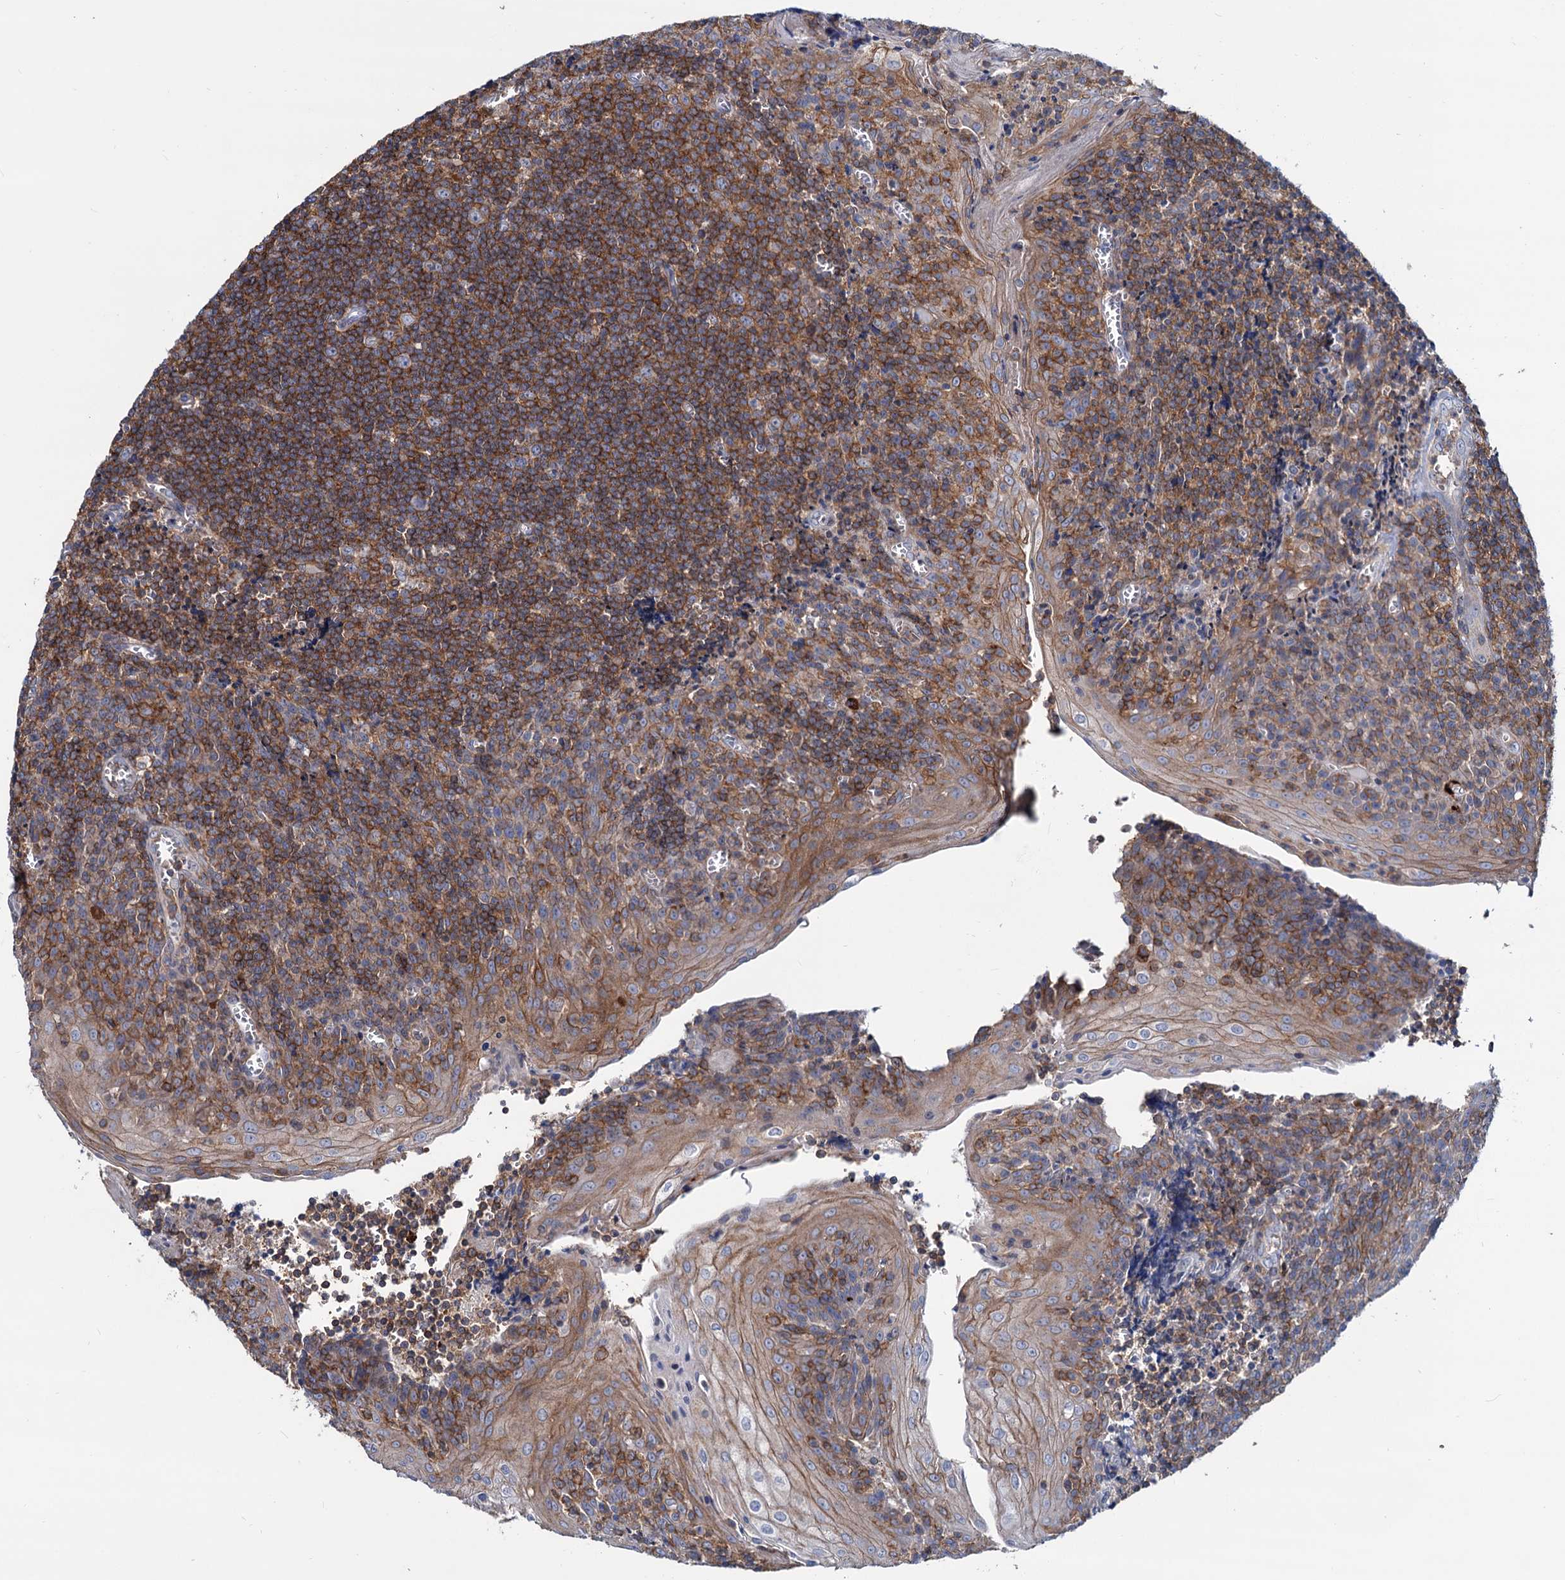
{"staining": {"intensity": "moderate", "quantity": "25%-75%", "location": "cytoplasmic/membranous"}, "tissue": "tonsil", "cell_type": "Germinal center cells", "image_type": "normal", "snomed": [{"axis": "morphology", "description": "Normal tissue, NOS"}, {"axis": "topography", "description": "Tonsil"}], "caption": "Immunohistochemistry (IHC) histopathology image of benign tonsil: human tonsil stained using immunohistochemistry (IHC) exhibits medium levels of moderate protein expression localized specifically in the cytoplasmic/membranous of germinal center cells, appearing as a cytoplasmic/membranous brown color.", "gene": "LRCH4", "patient": {"sex": "male", "age": 27}}